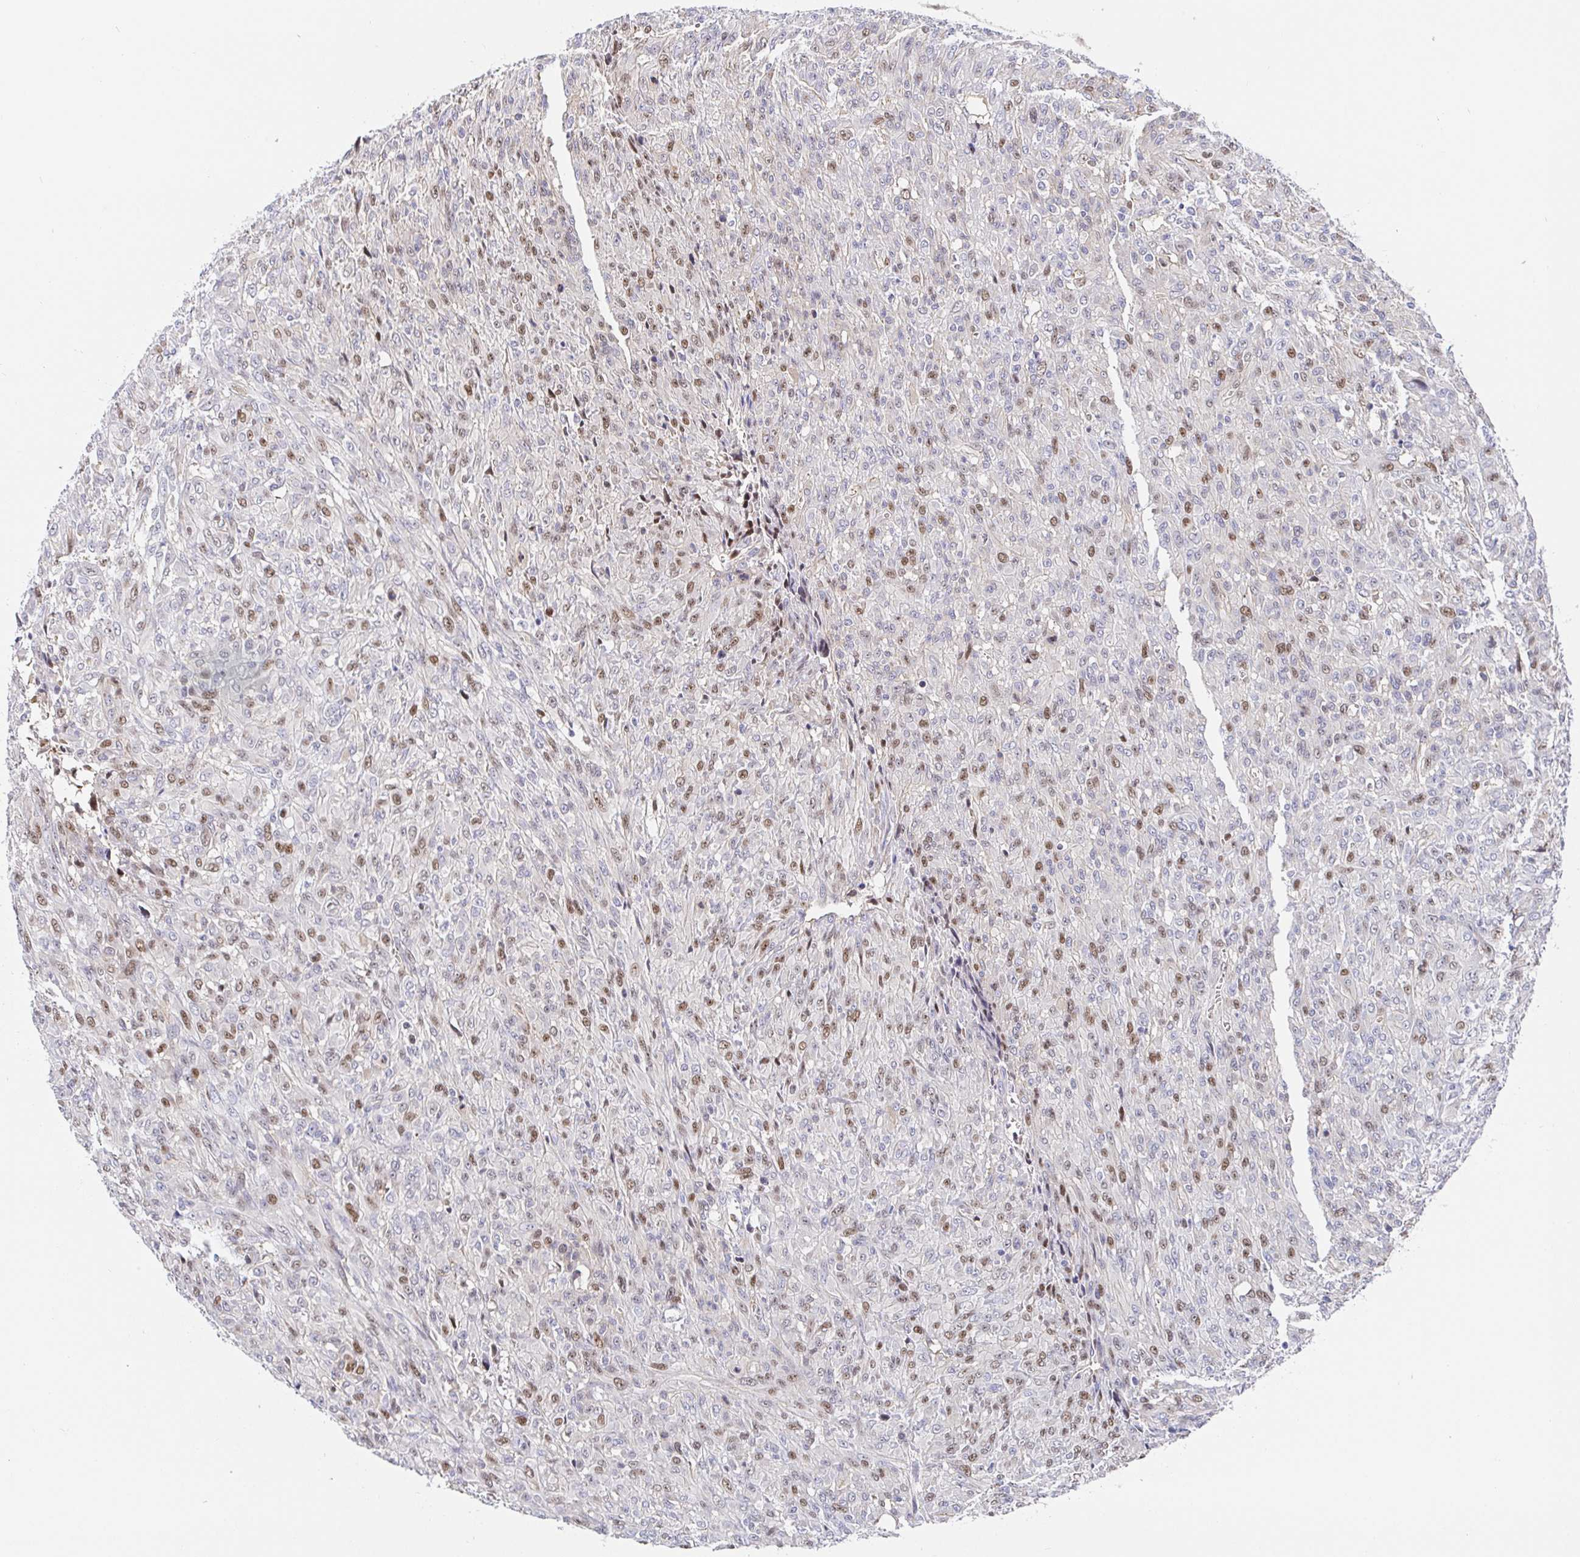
{"staining": {"intensity": "moderate", "quantity": "25%-75%", "location": "nuclear"}, "tissue": "renal cancer", "cell_type": "Tumor cells", "image_type": "cancer", "snomed": [{"axis": "morphology", "description": "Adenocarcinoma, NOS"}, {"axis": "topography", "description": "Kidney"}], "caption": "This micrograph reveals immunohistochemistry staining of renal adenocarcinoma, with medium moderate nuclear staining in approximately 25%-75% of tumor cells.", "gene": "TIMELESS", "patient": {"sex": "male", "age": 58}}